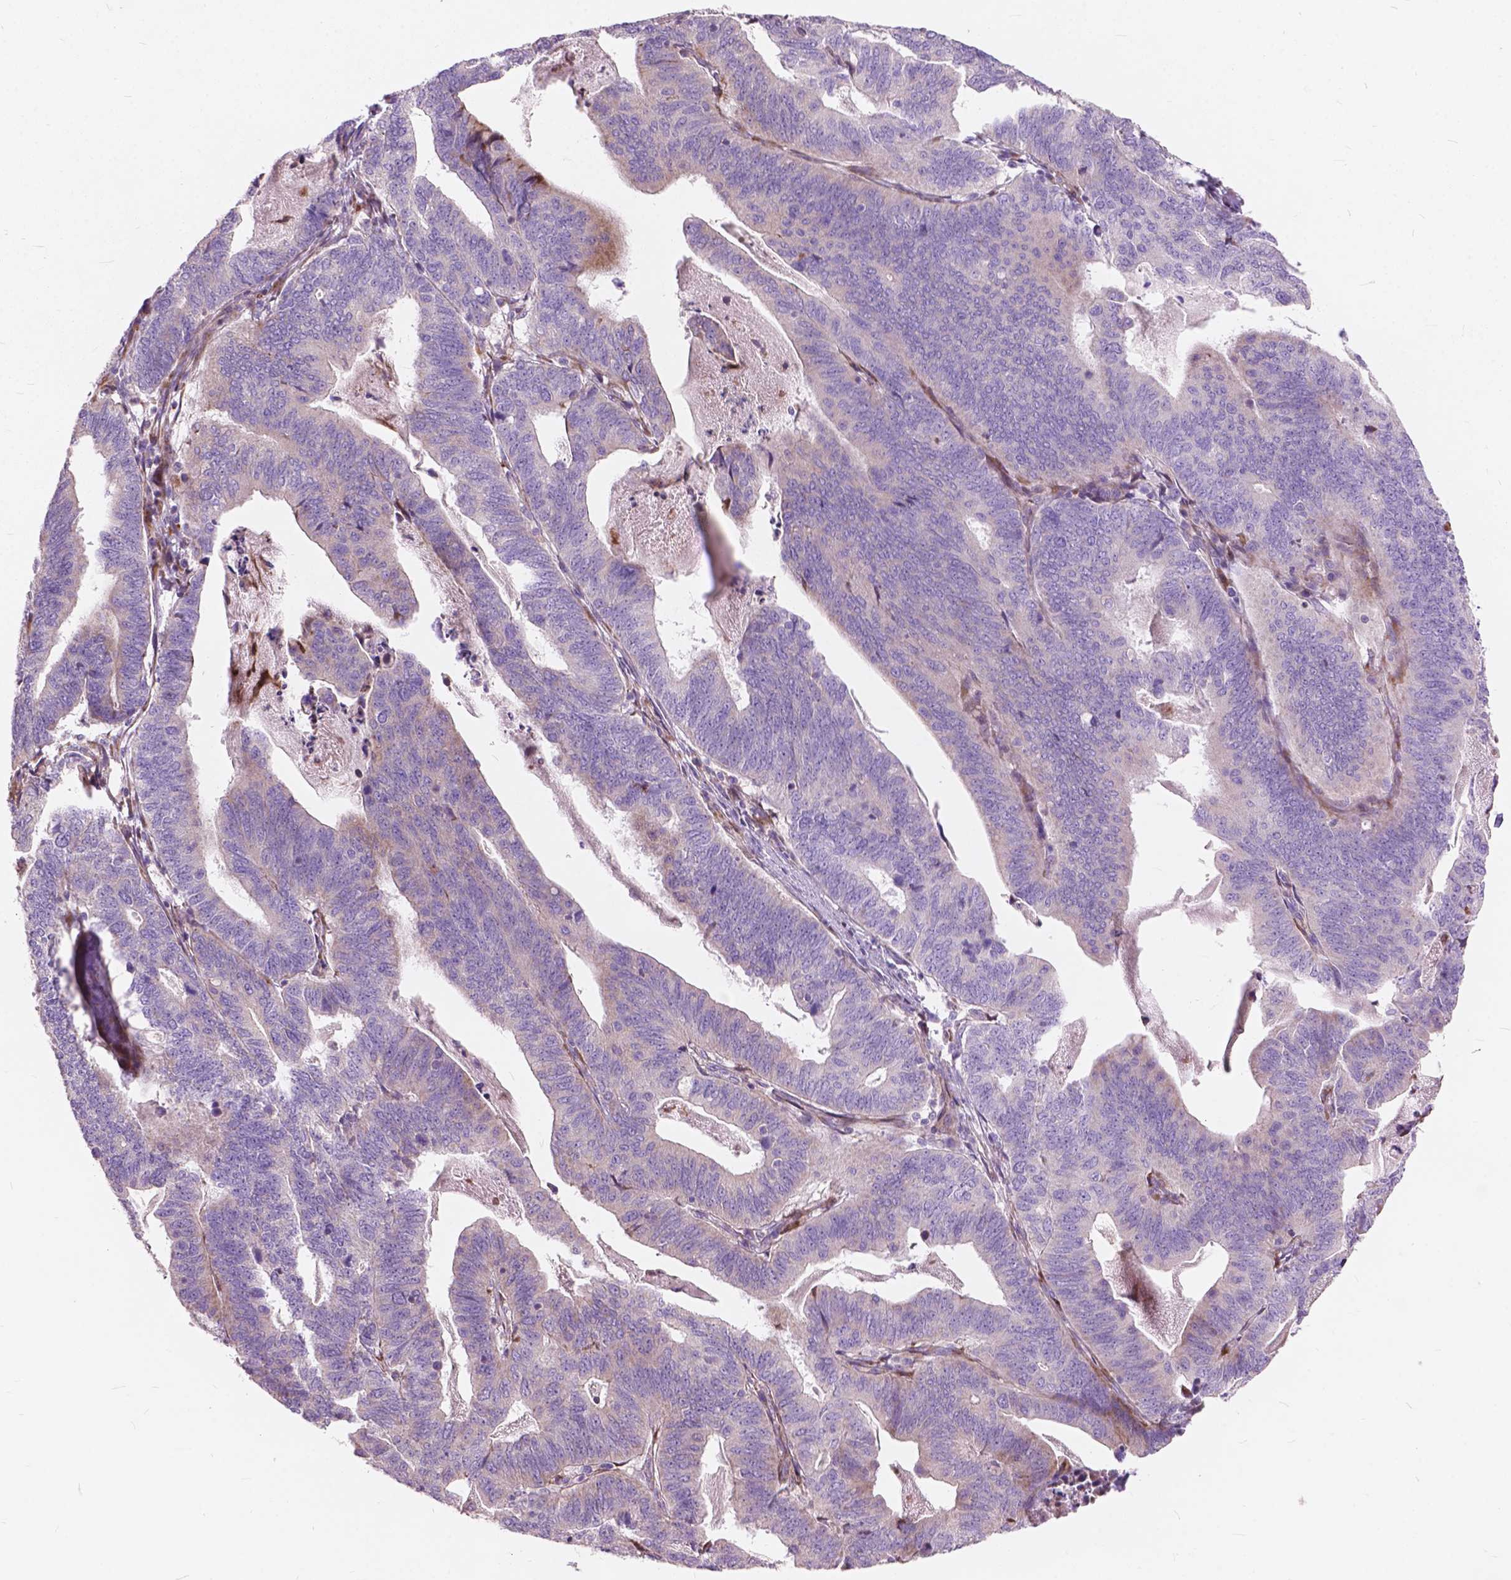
{"staining": {"intensity": "negative", "quantity": "none", "location": "none"}, "tissue": "stomach cancer", "cell_type": "Tumor cells", "image_type": "cancer", "snomed": [{"axis": "morphology", "description": "Adenocarcinoma, NOS"}, {"axis": "topography", "description": "Stomach, upper"}], "caption": "DAB immunohistochemical staining of human stomach cancer (adenocarcinoma) demonstrates no significant staining in tumor cells.", "gene": "MORN1", "patient": {"sex": "female", "age": 67}}